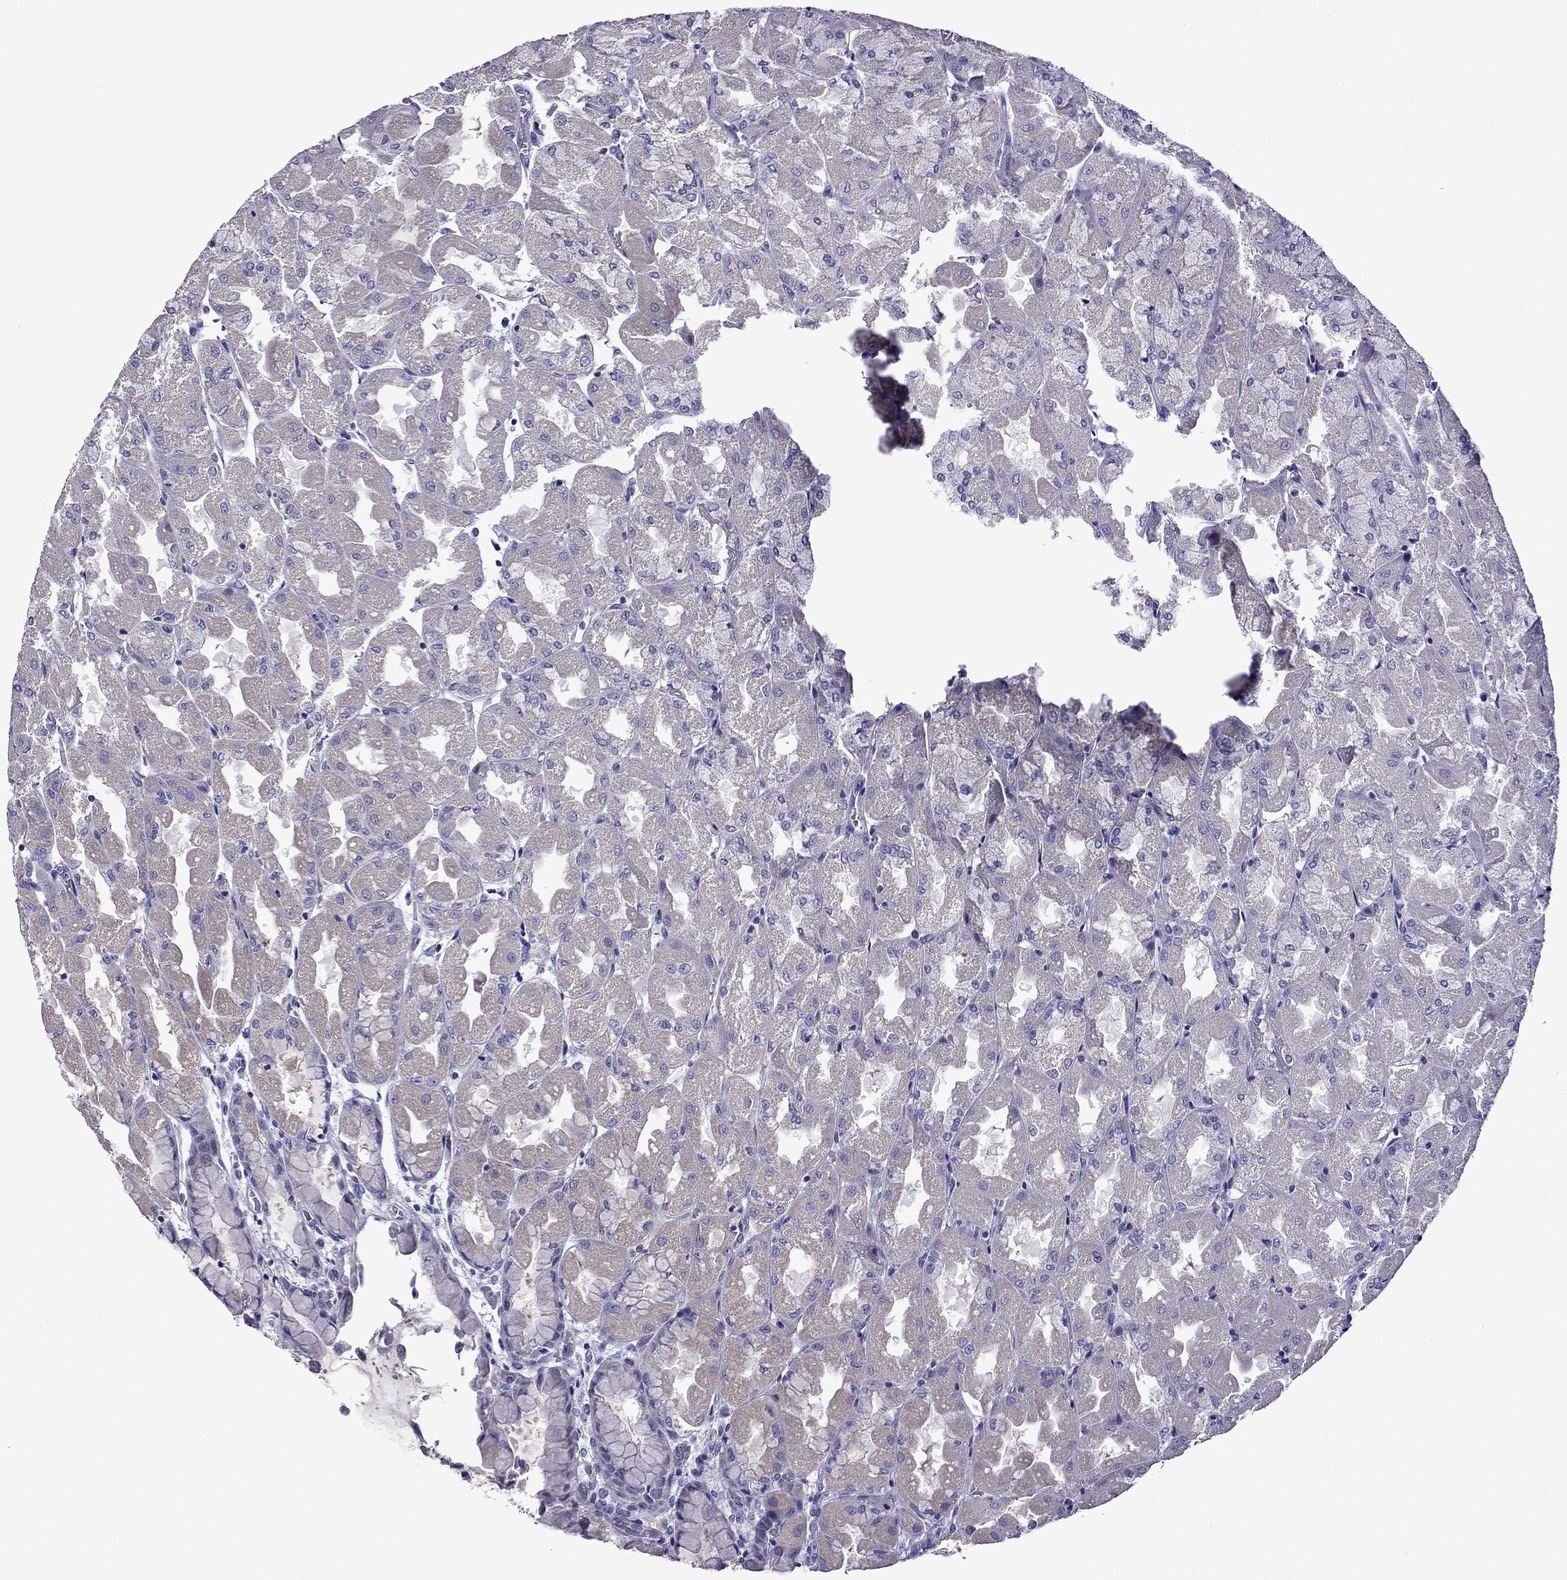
{"staining": {"intensity": "negative", "quantity": "none", "location": "none"}, "tissue": "stomach", "cell_type": "Glandular cells", "image_type": "normal", "snomed": [{"axis": "morphology", "description": "Normal tissue, NOS"}, {"axis": "topography", "description": "Stomach"}], "caption": "Immunohistochemistry image of benign human stomach stained for a protein (brown), which exhibits no positivity in glandular cells. (Brightfield microscopy of DAB immunohistochemistry at high magnification).", "gene": "TDRD1", "patient": {"sex": "female", "age": 61}}